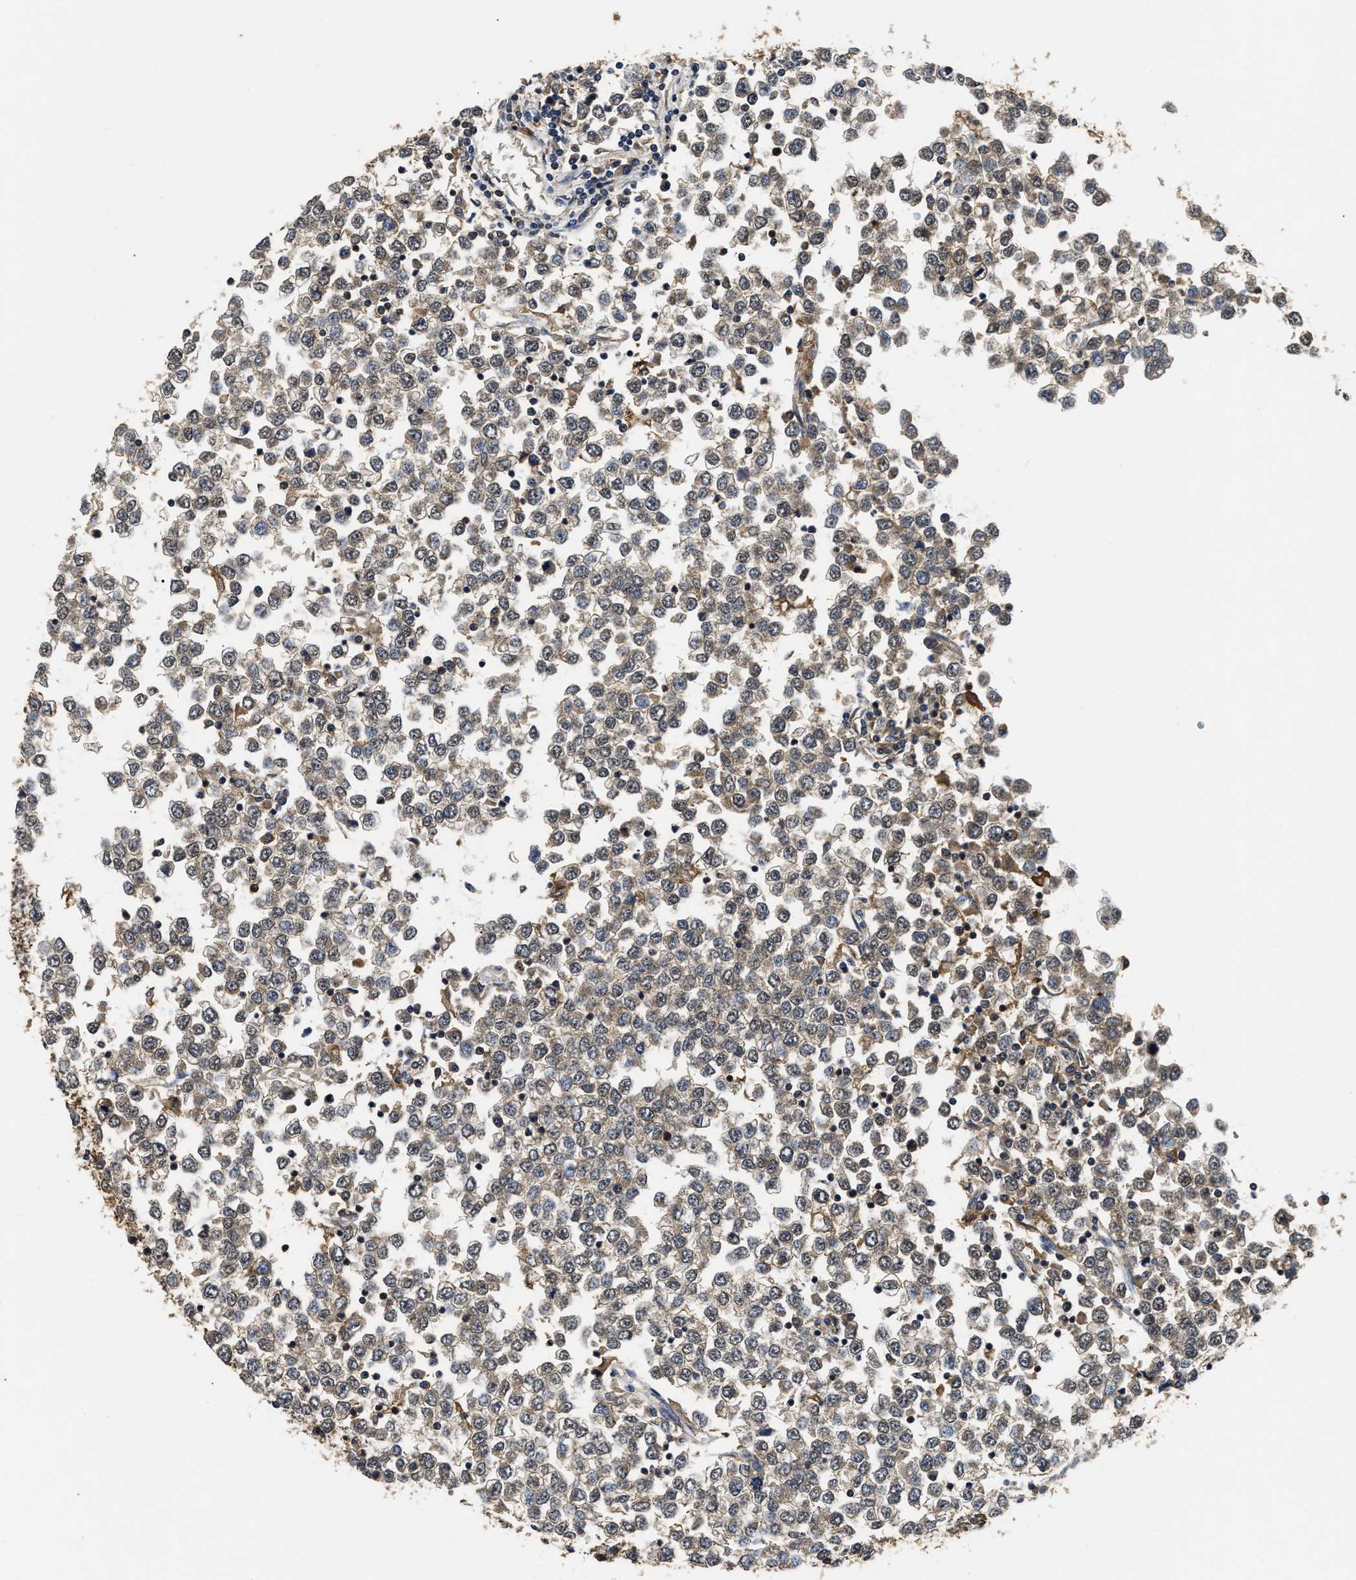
{"staining": {"intensity": "weak", "quantity": ">75%", "location": "cytoplasmic/membranous"}, "tissue": "testis cancer", "cell_type": "Tumor cells", "image_type": "cancer", "snomed": [{"axis": "morphology", "description": "Seminoma, NOS"}, {"axis": "topography", "description": "Testis"}], "caption": "There is low levels of weak cytoplasmic/membranous positivity in tumor cells of testis cancer, as demonstrated by immunohistochemical staining (brown color).", "gene": "CTNNA1", "patient": {"sex": "male", "age": 65}}